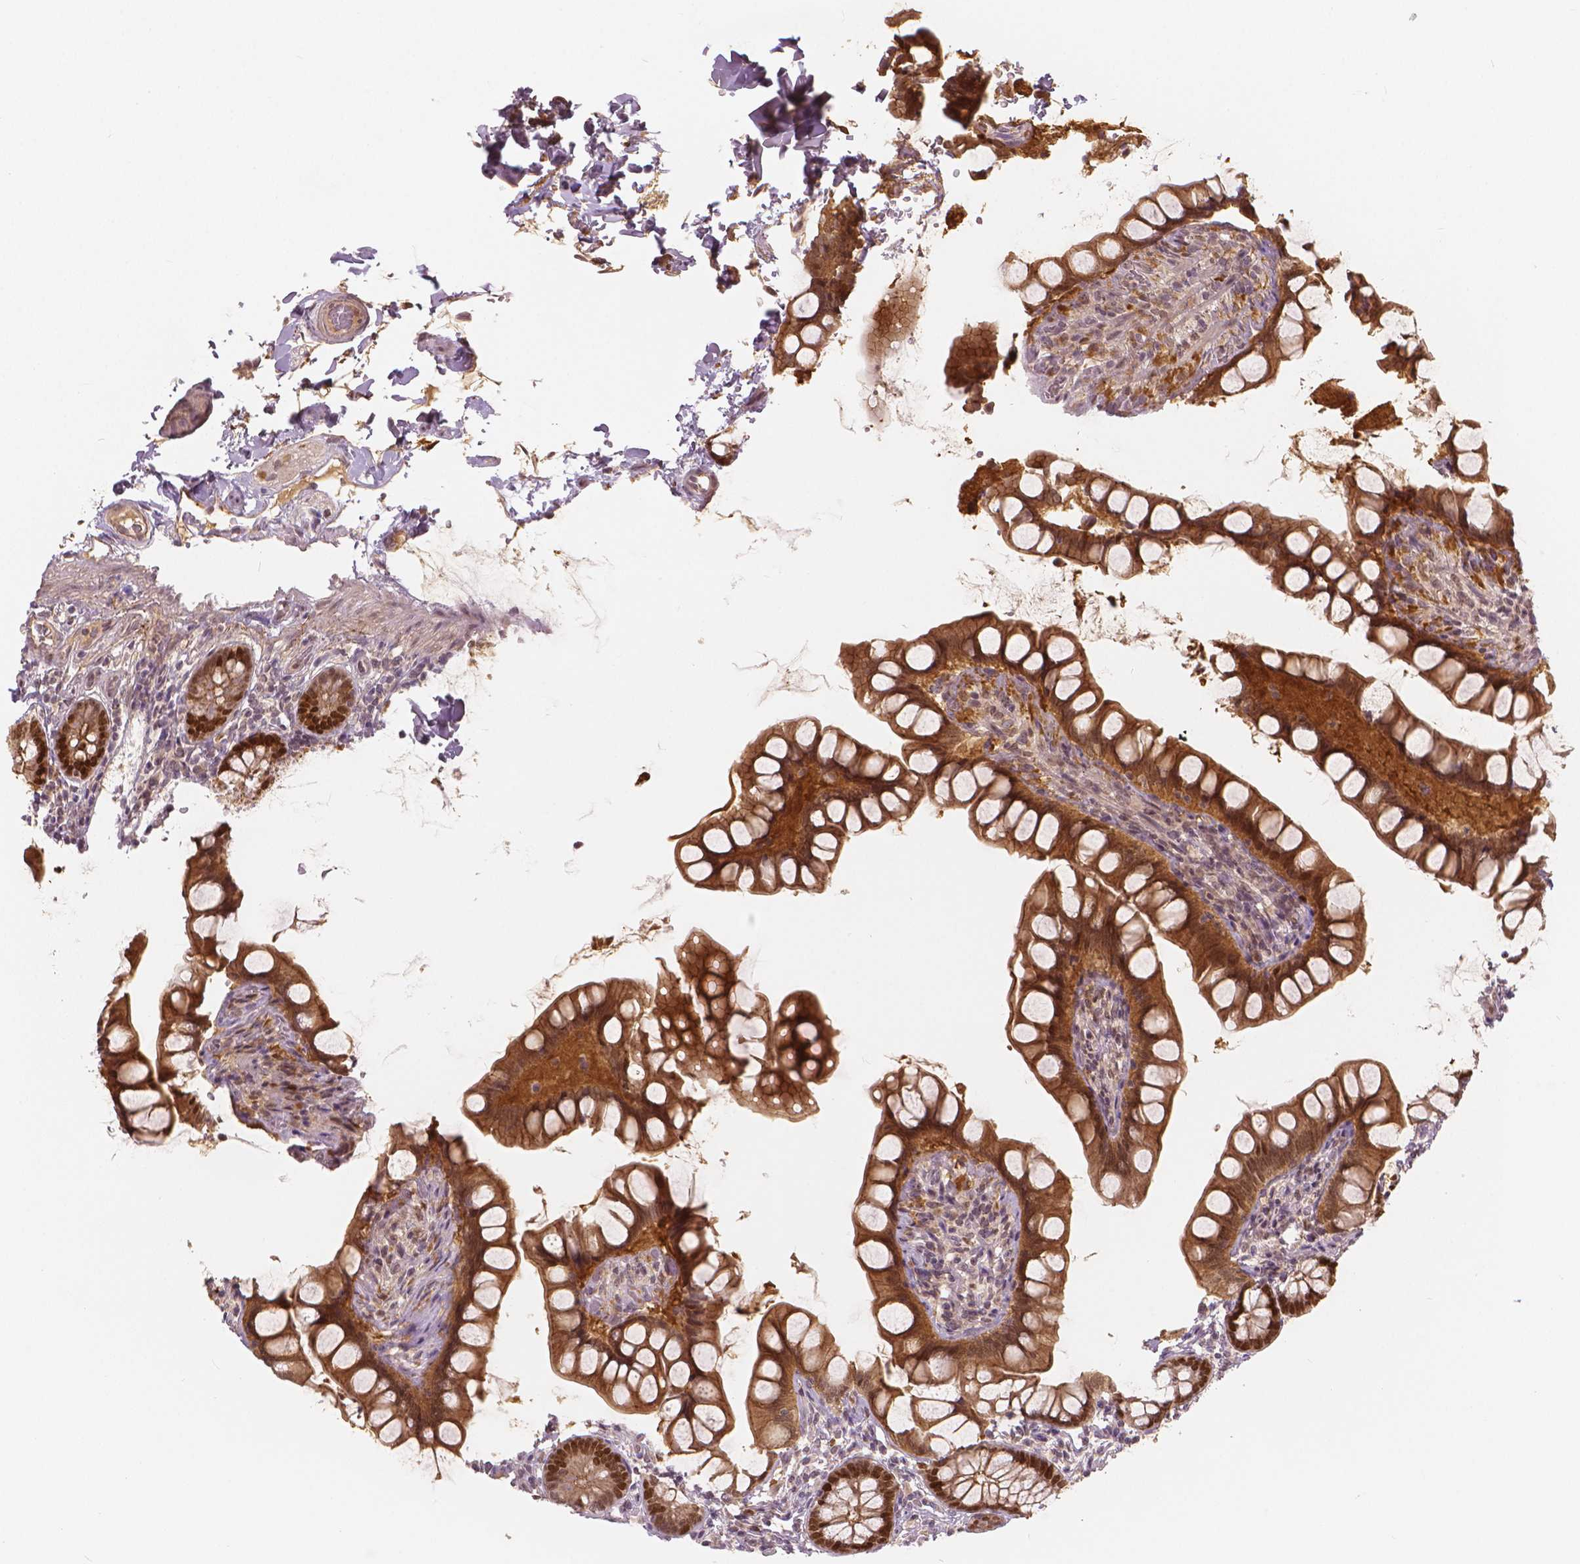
{"staining": {"intensity": "strong", "quantity": ">75%", "location": "cytoplasmic/membranous,nuclear"}, "tissue": "small intestine", "cell_type": "Glandular cells", "image_type": "normal", "snomed": [{"axis": "morphology", "description": "Normal tissue, NOS"}, {"axis": "topography", "description": "Small intestine"}], "caption": "Protein staining shows strong cytoplasmic/membranous,nuclear positivity in approximately >75% of glandular cells in unremarkable small intestine. The protein of interest is stained brown, and the nuclei are stained in blue (DAB IHC with brightfield microscopy, high magnification).", "gene": "NSD2", "patient": {"sex": "male", "age": 70}}